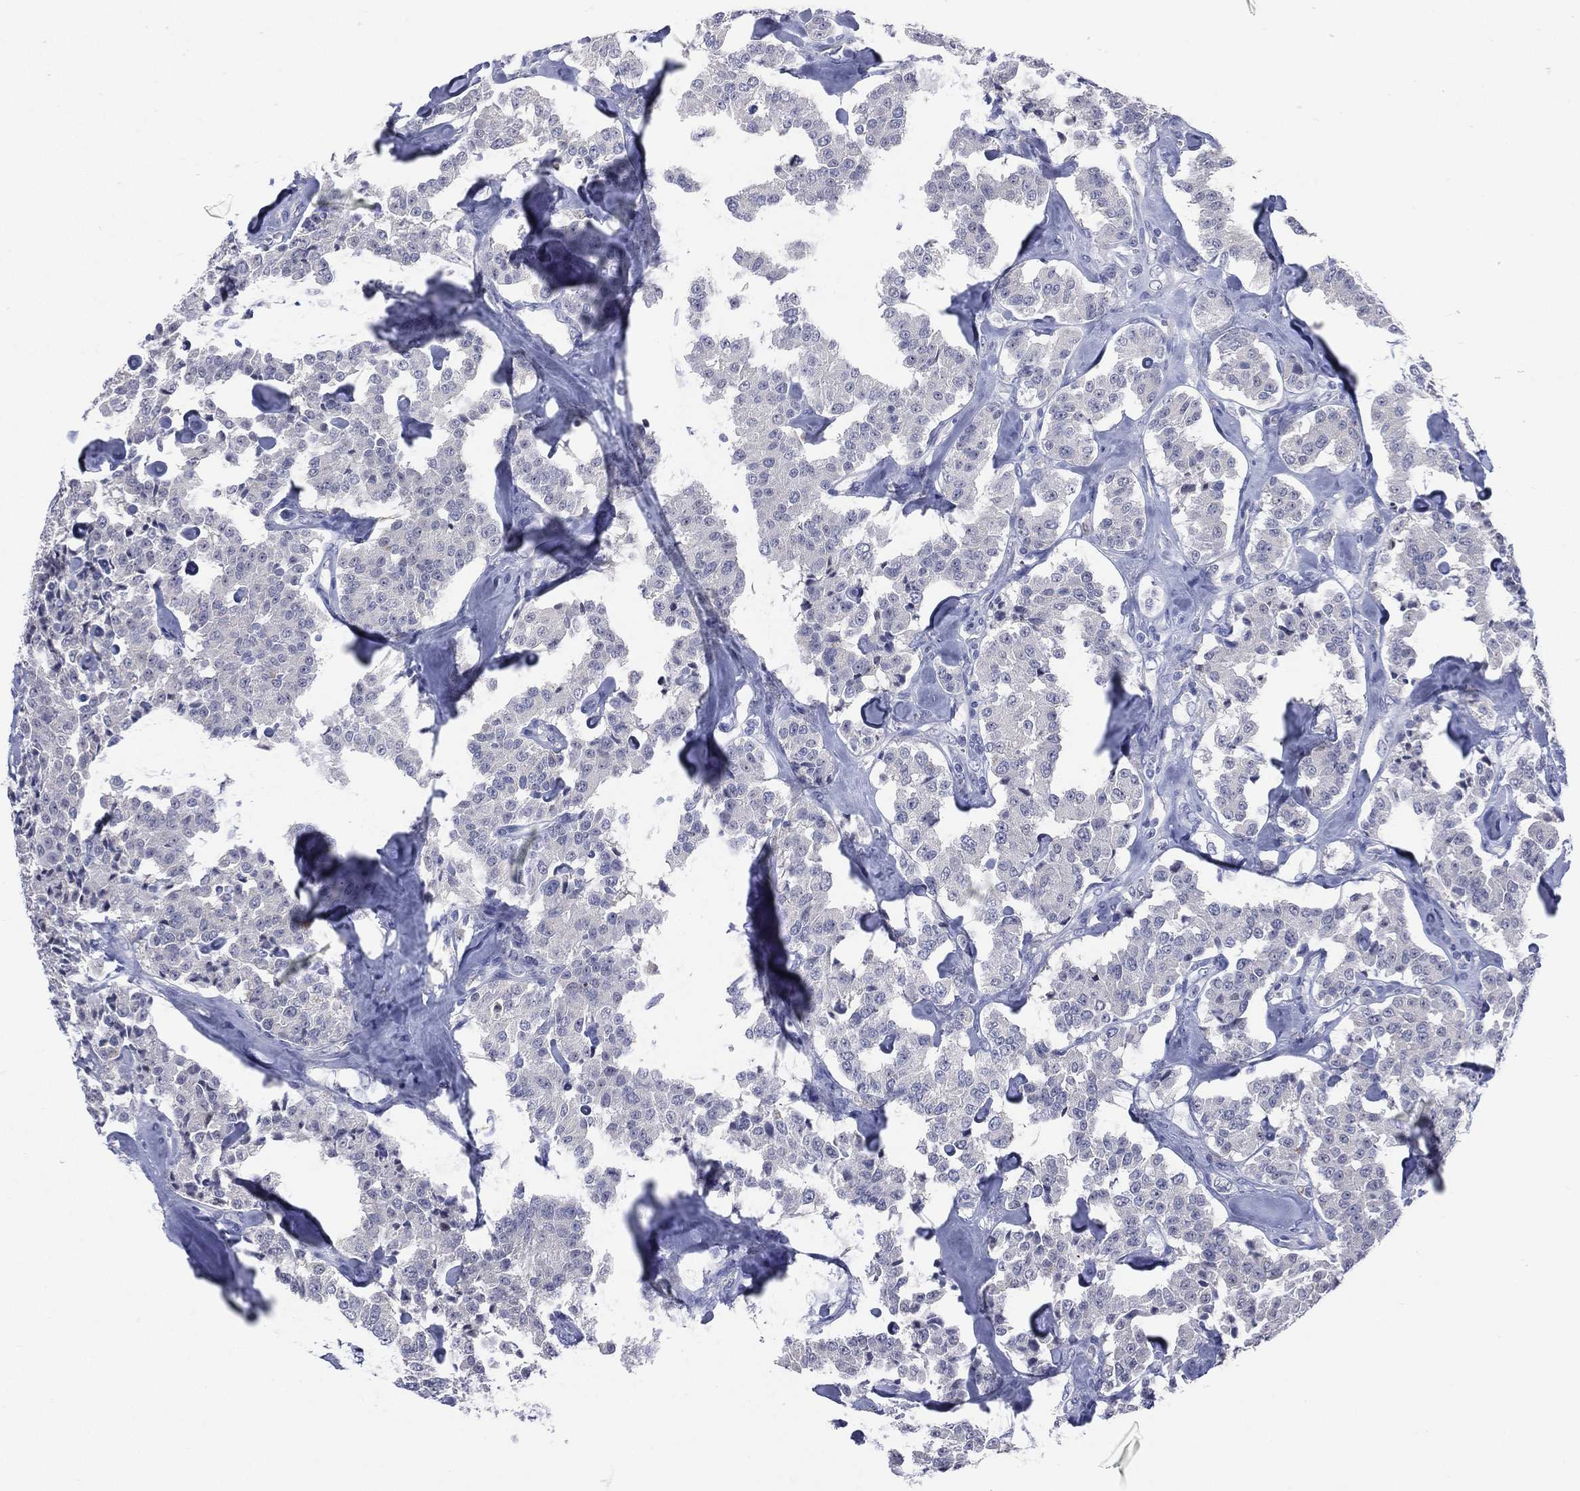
{"staining": {"intensity": "negative", "quantity": "none", "location": "none"}, "tissue": "carcinoid", "cell_type": "Tumor cells", "image_type": "cancer", "snomed": [{"axis": "morphology", "description": "Carcinoid, malignant, NOS"}, {"axis": "topography", "description": "Pancreas"}], "caption": "Tumor cells show no significant protein positivity in carcinoid (malignant). (DAB (3,3'-diaminobenzidine) immunohistochemistry visualized using brightfield microscopy, high magnification).", "gene": "AKAP3", "patient": {"sex": "male", "age": 41}}